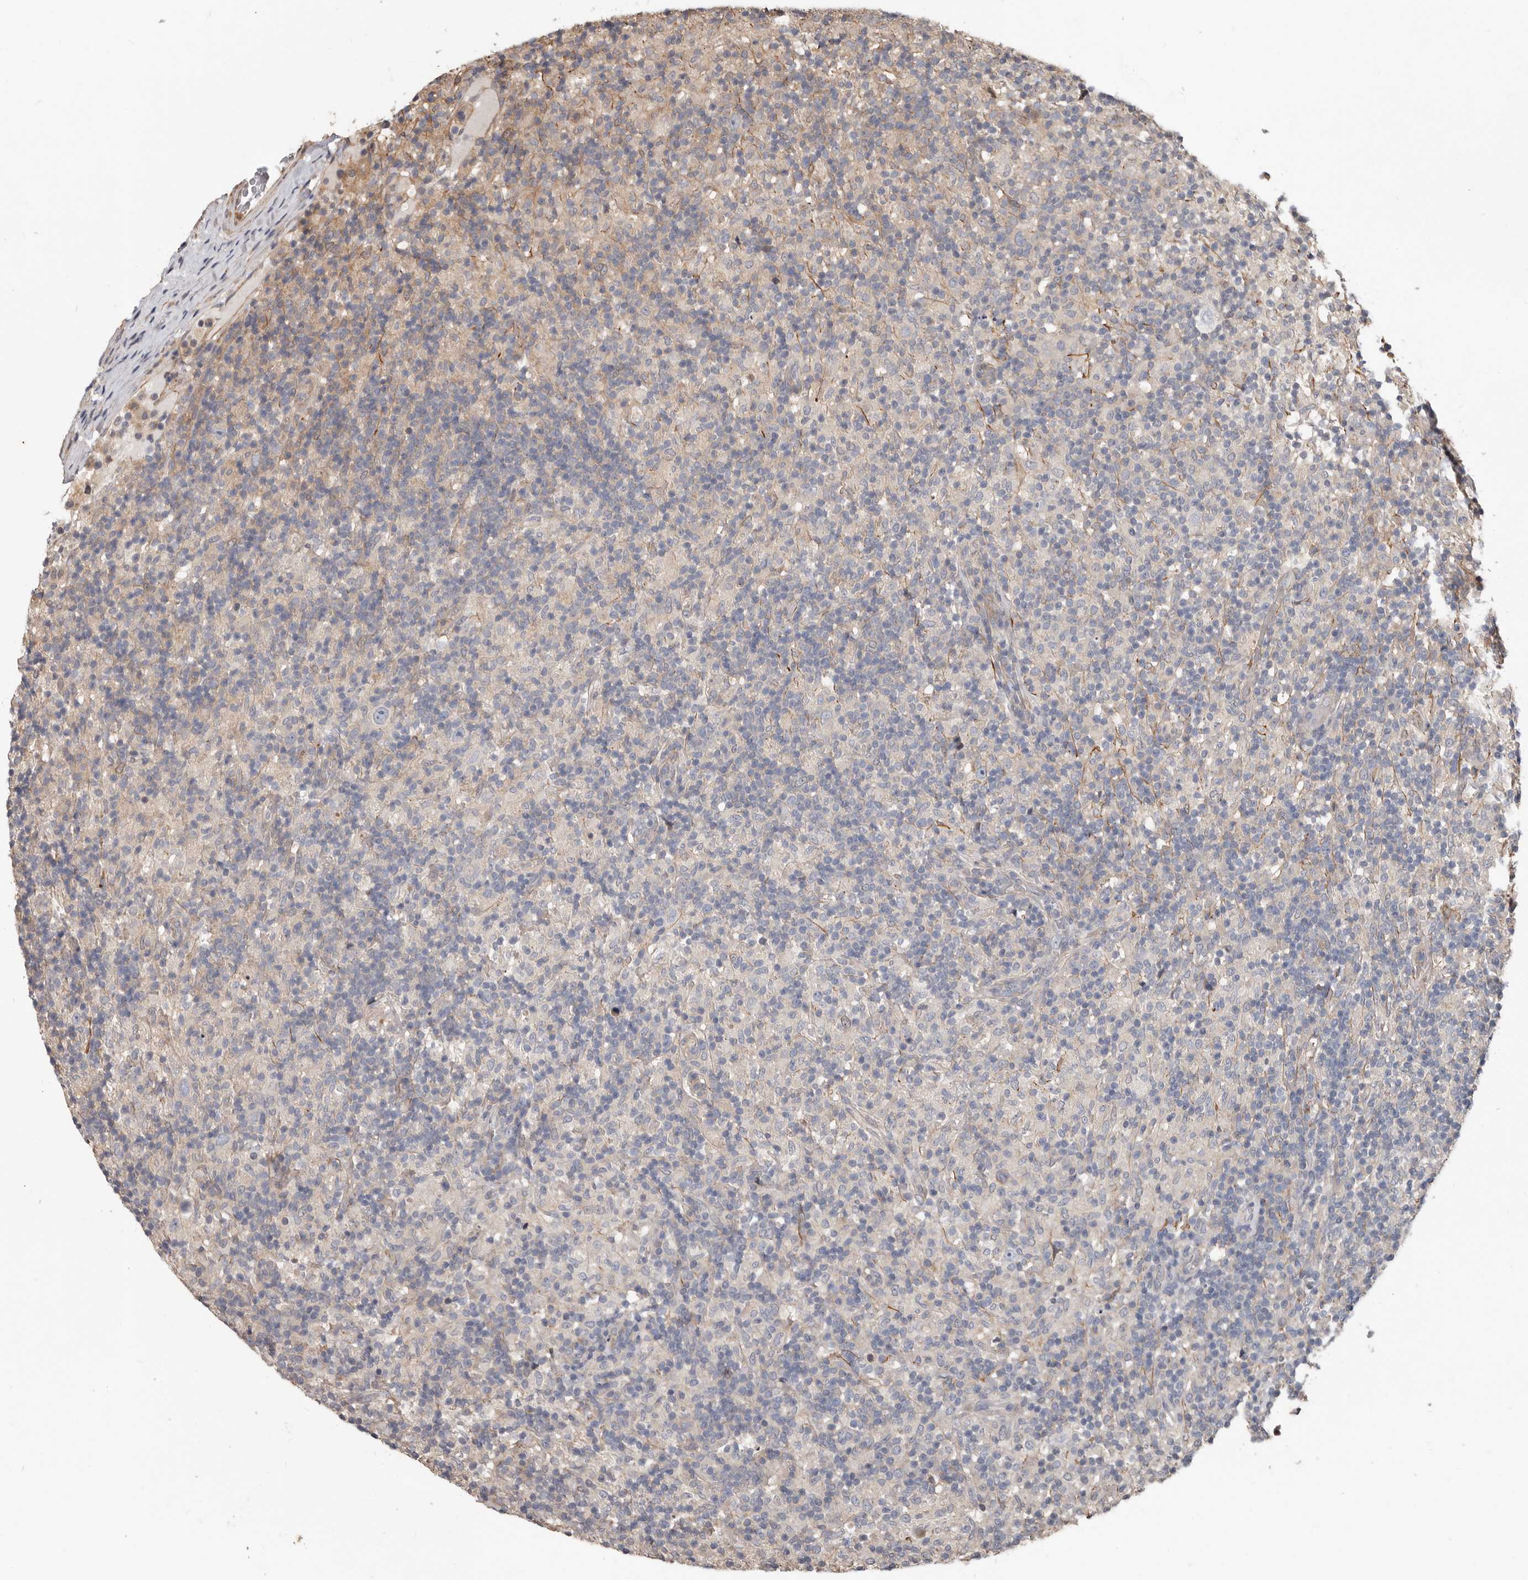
{"staining": {"intensity": "negative", "quantity": "none", "location": "none"}, "tissue": "lymphoma", "cell_type": "Tumor cells", "image_type": "cancer", "snomed": [{"axis": "morphology", "description": "Hodgkin's disease, NOS"}, {"axis": "topography", "description": "Lymph node"}], "caption": "There is no significant positivity in tumor cells of lymphoma.", "gene": "MRPL18", "patient": {"sex": "male", "age": 70}}